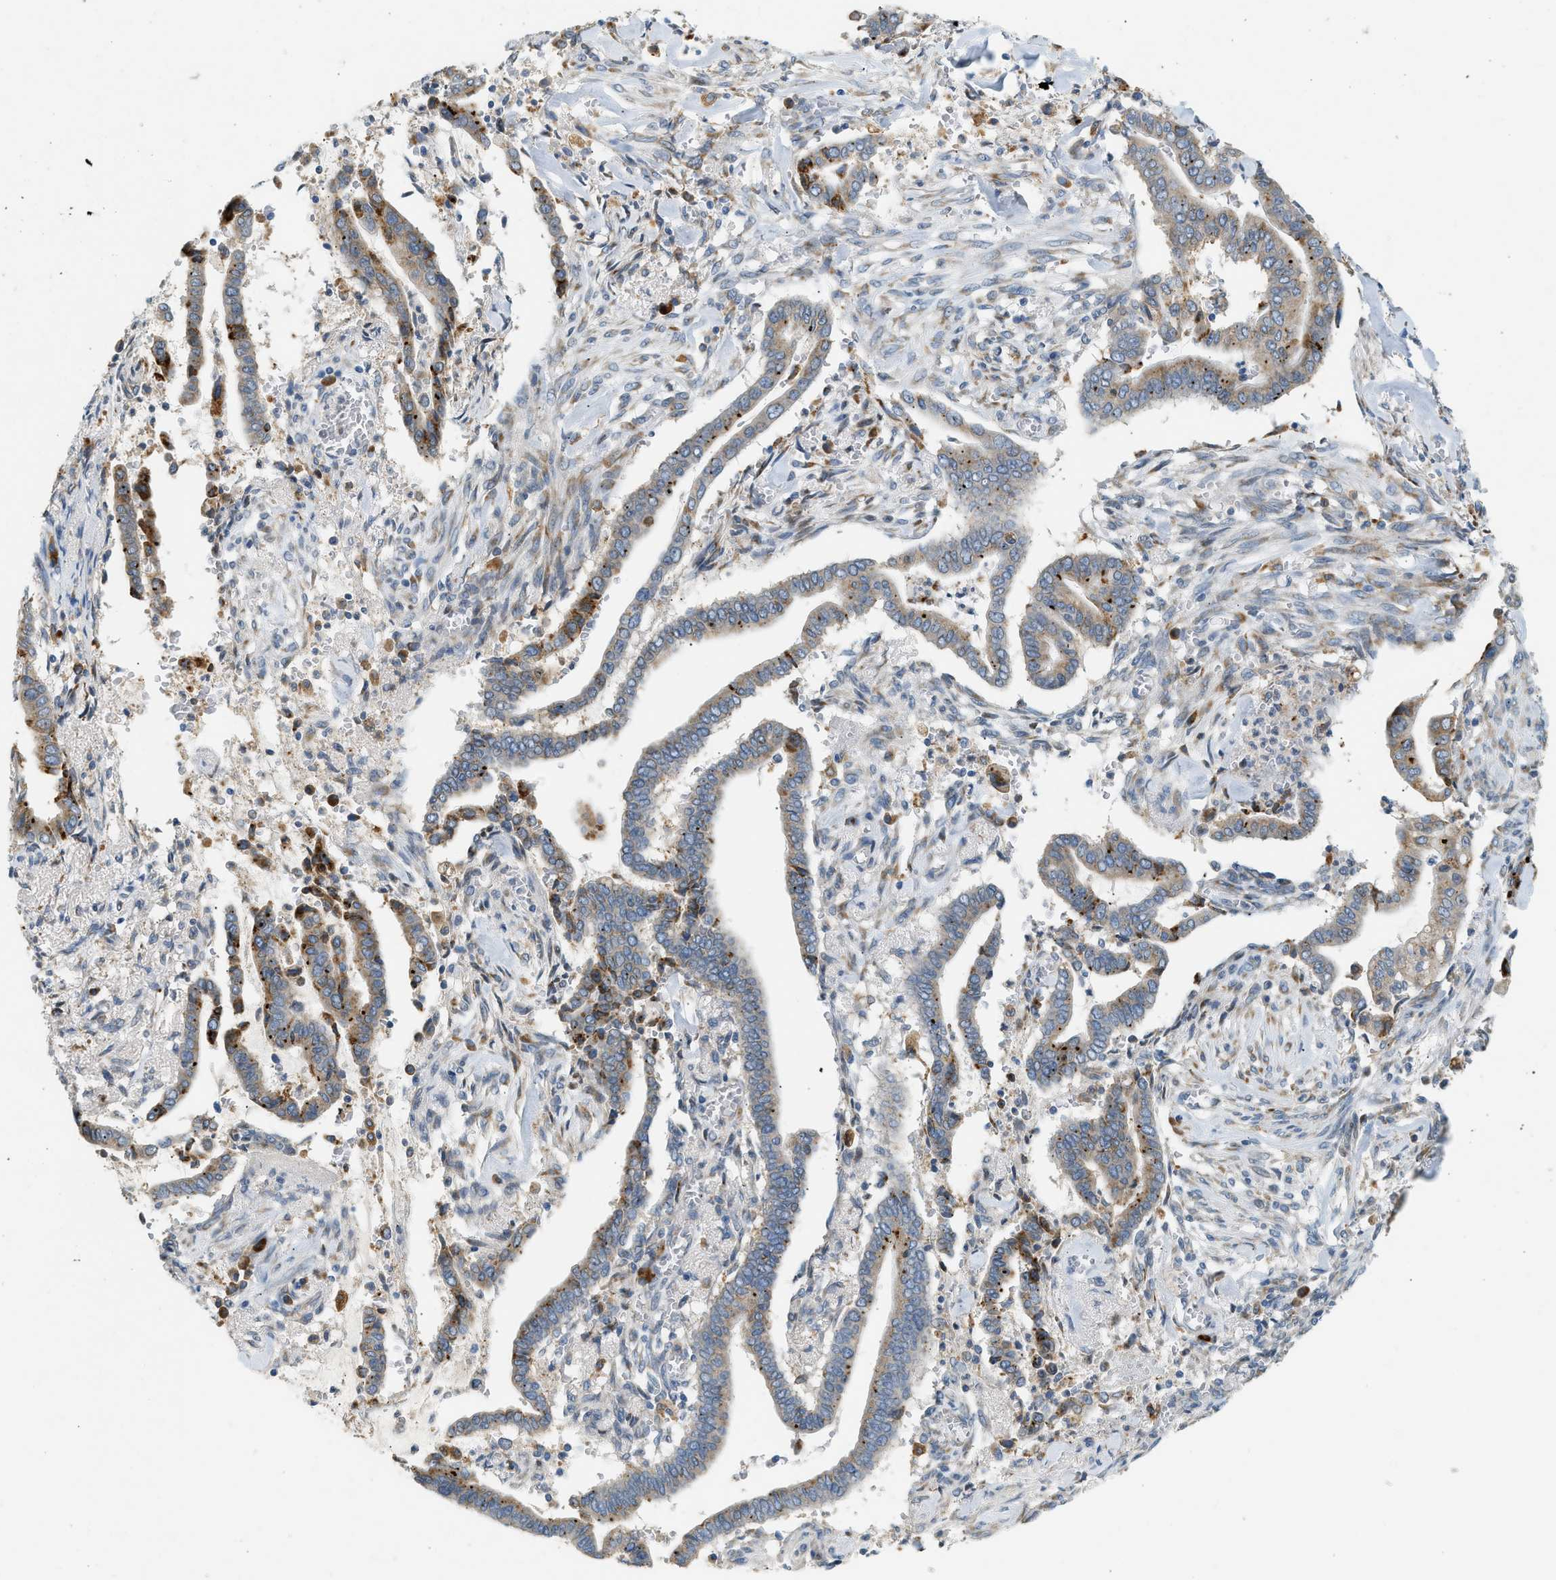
{"staining": {"intensity": "moderate", "quantity": ">75%", "location": "cytoplasmic/membranous"}, "tissue": "cervical cancer", "cell_type": "Tumor cells", "image_type": "cancer", "snomed": [{"axis": "morphology", "description": "Adenocarcinoma, NOS"}, {"axis": "topography", "description": "Cervix"}], "caption": "Cervical adenocarcinoma stained for a protein (brown) reveals moderate cytoplasmic/membranous positive positivity in about >75% of tumor cells.", "gene": "CTSB", "patient": {"sex": "female", "age": 44}}